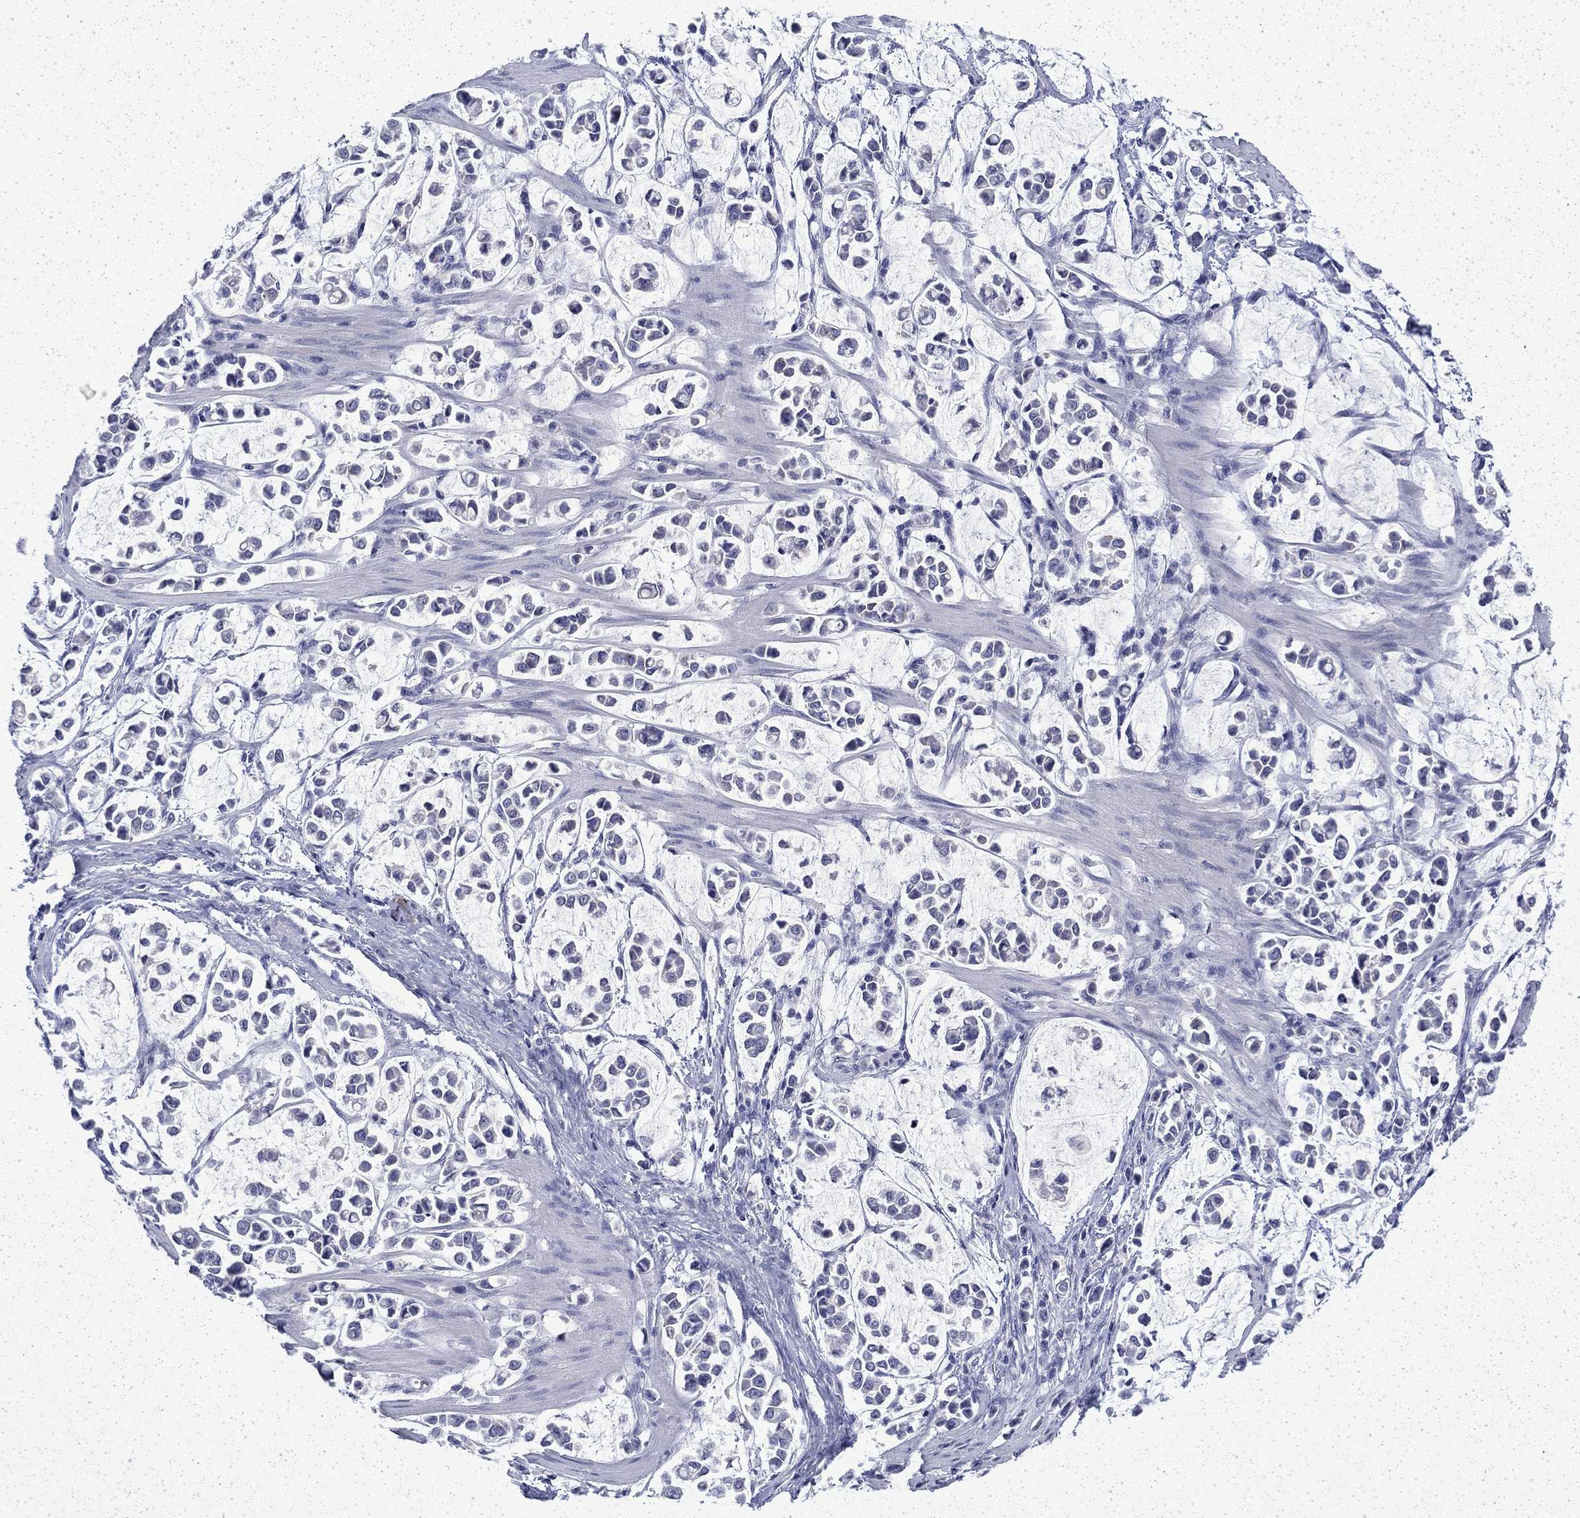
{"staining": {"intensity": "negative", "quantity": "none", "location": "none"}, "tissue": "stomach cancer", "cell_type": "Tumor cells", "image_type": "cancer", "snomed": [{"axis": "morphology", "description": "Adenocarcinoma, NOS"}, {"axis": "topography", "description": "Stomach"}], "caption": "DAB (3,3'-diaminobenzidine) immunohistochemical staining of human stomach cancer demonstrates no significant expression in tumor cells.", "gene": "ENPP6", "patient": {"sex": "male", "age": 82}}